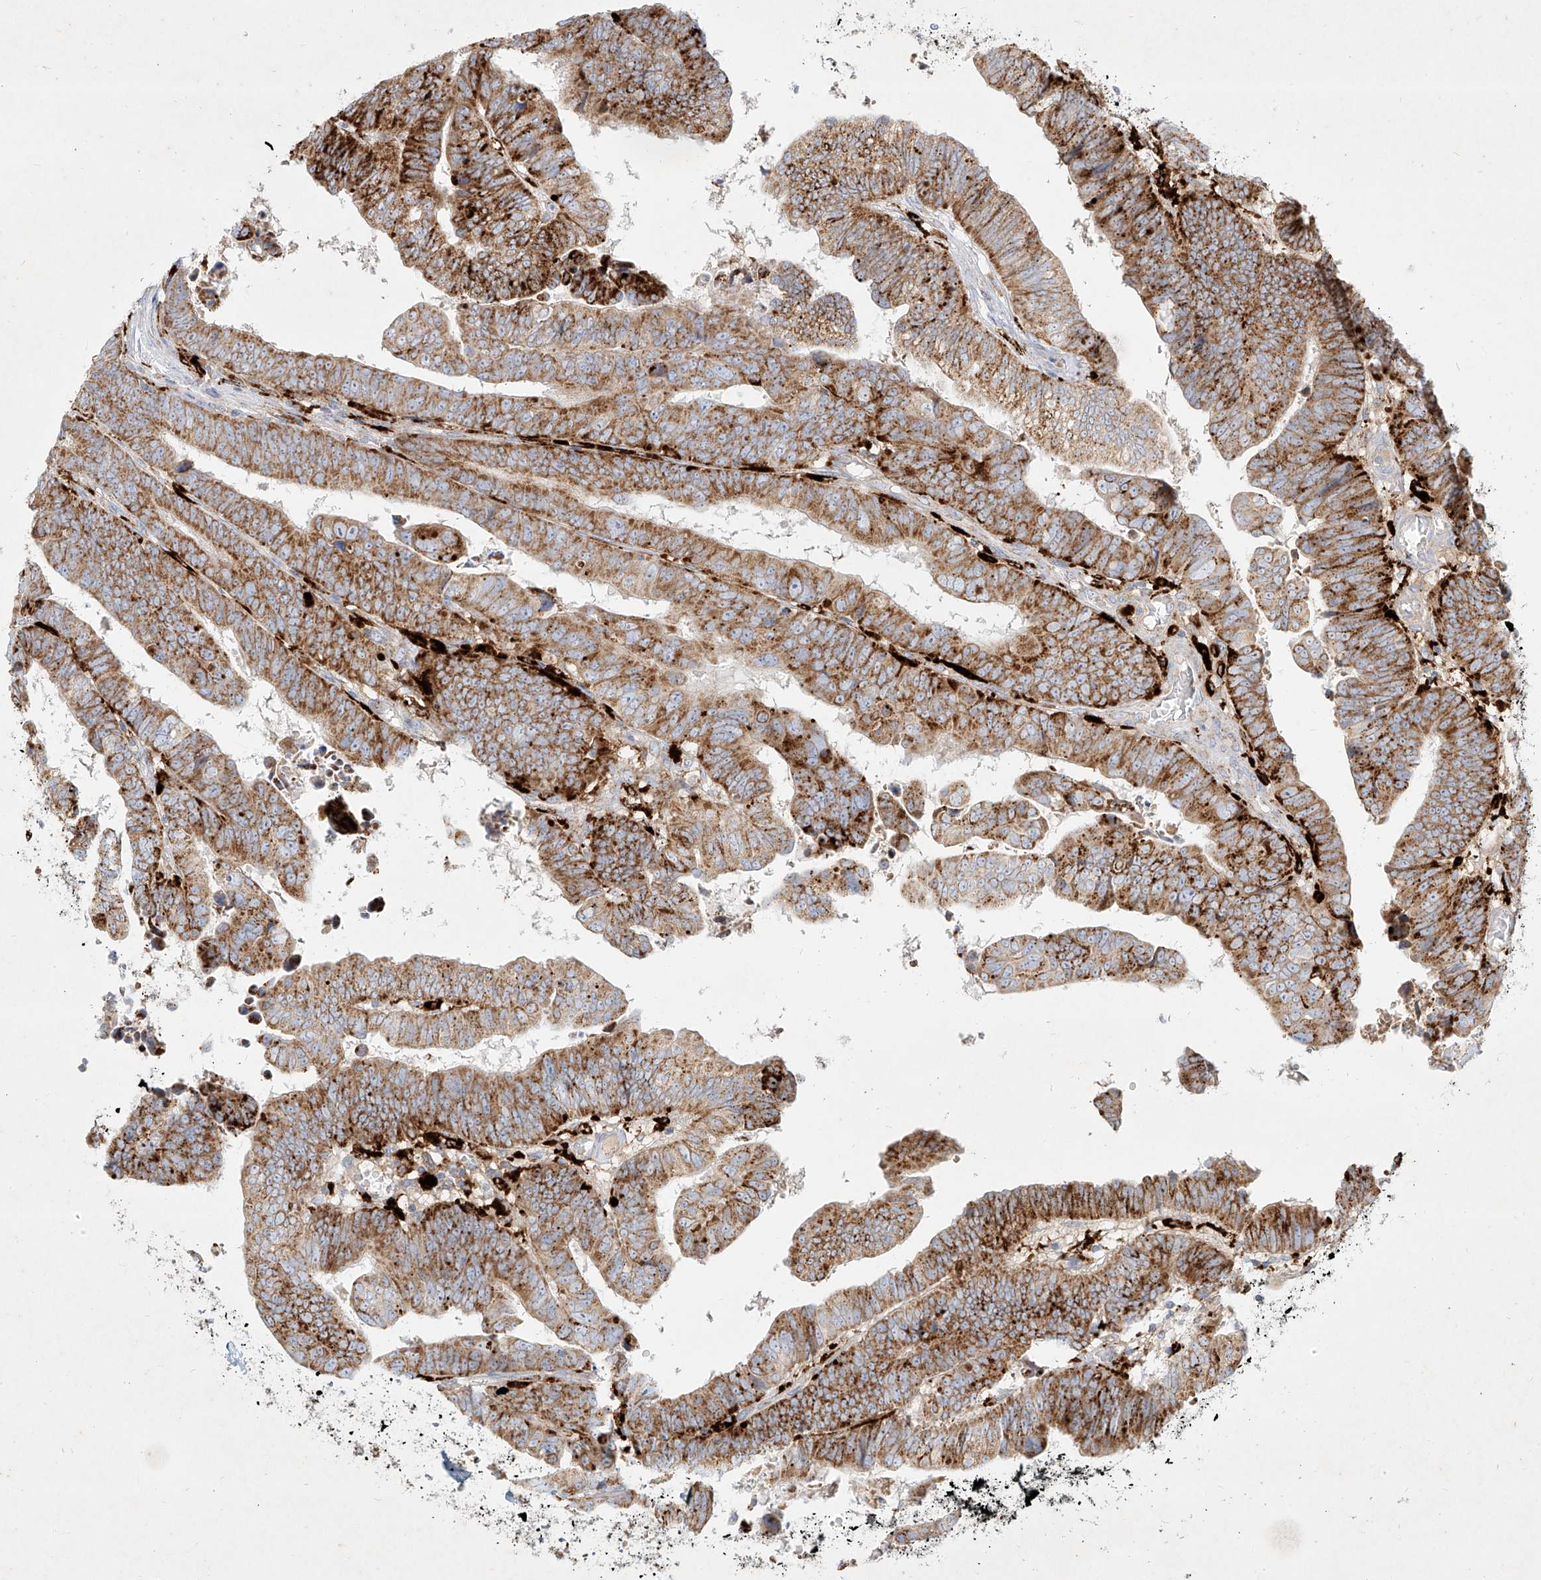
{"staining": {"intensity": "moderate", "quantity": ">75%", "location": "cytoplasmic/membranous"}, "tissue": "colorectal cancer", "cell_type": "Tumor cells", "image_type": "cancer", "snomed": [{"axis": "morphology", "description": "Normal tissue, NOS"}, {"axis": "morphology", "description": "Adenocarcinoma, NOS"}, {"axis": "topography", "description": "Rectum"}], "caption": "A micrograph of human colorectal cancer stained for a protein reveals moderate cytoplasmic/membranous brown staining in tumor cells.", "gene": "MTX2", "patient": {"sex": "female", "age": 65}}